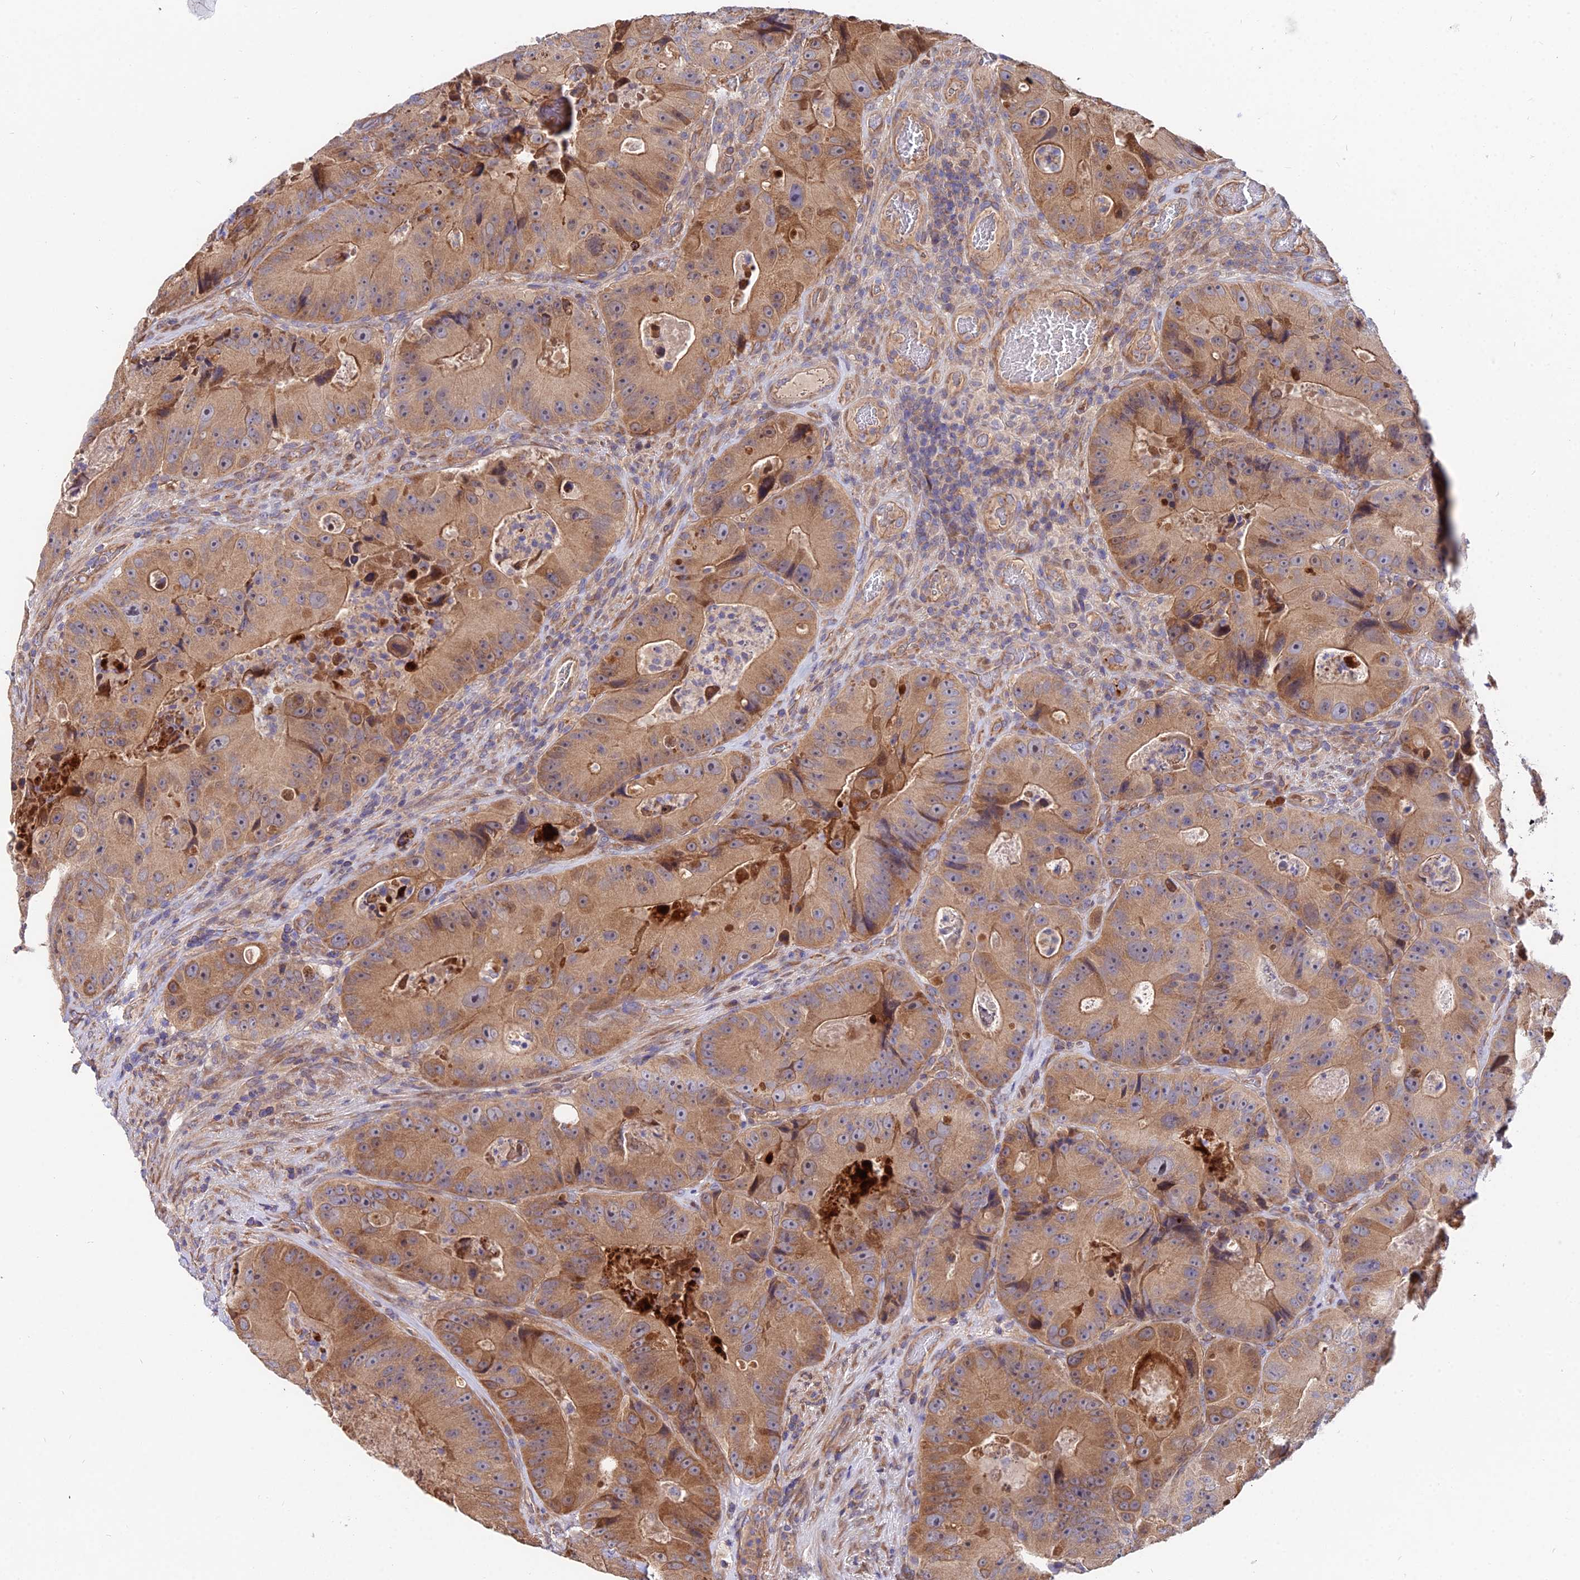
{"staining": {"intensity": "moderate", "quantity": ">75%", "location": "cytoplasmic/membranous"}, "tissue": "colorectal cancer", "cell_type": "Tumor cells", "image_type": "cancer", "snomed": [{"axis": "morphology", "description": "Adenocarcinoma, NOS"}, {"axis": "topography", "description": "Colon"}], "caption": "An image of human adenocarcinoma (colorectal) stained for a protein displays moderate cytoplasmic/membranous brown staining in tumor cells. (DAB (3,3'-diaminobenzidine) IHC, brown staining for protein, blue staining for nuclei).", "gene": "CDC37L1", "patient": {"sex": "female", "age": 86}}